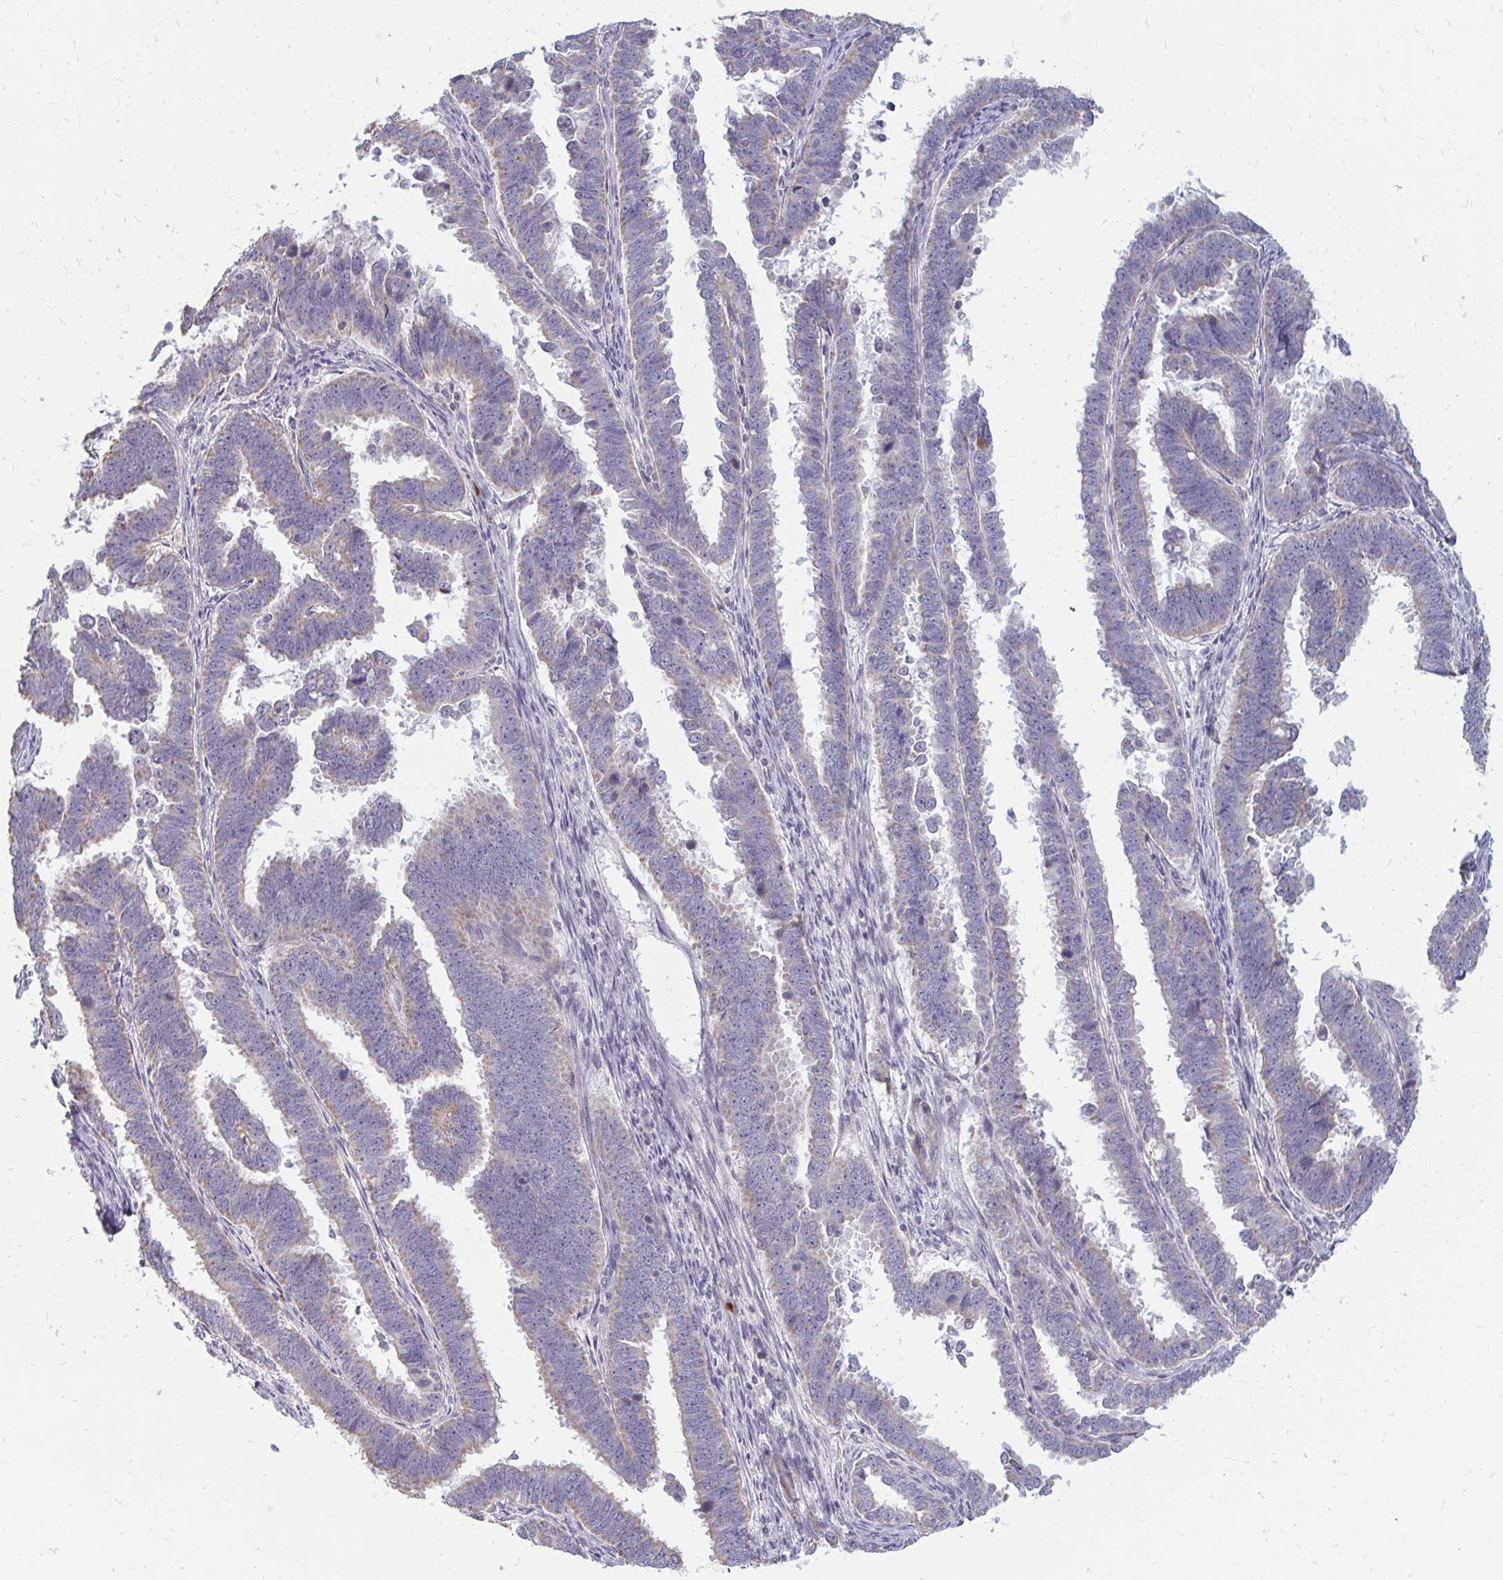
{"staining": {"intensity": "weak", "quantity": "<25%", "location": "cytoplasmic/membranous"}, "tissue": "endometrial cancer", "cell_type": "Tumor cells", "image_type": "cancer", "snomed": [{"axis": "morphology", "description": "Adenocarcinoma, NOS"}, {"axis": "topography", "description": "Endometrium"}], "caption": "Immunohistochemical staining of adenocarcinoma (endometrial) shows no significant positivity in tumor cells.", "gene": "RAB33A", "patient": {"sex": "female", "age": 75}}